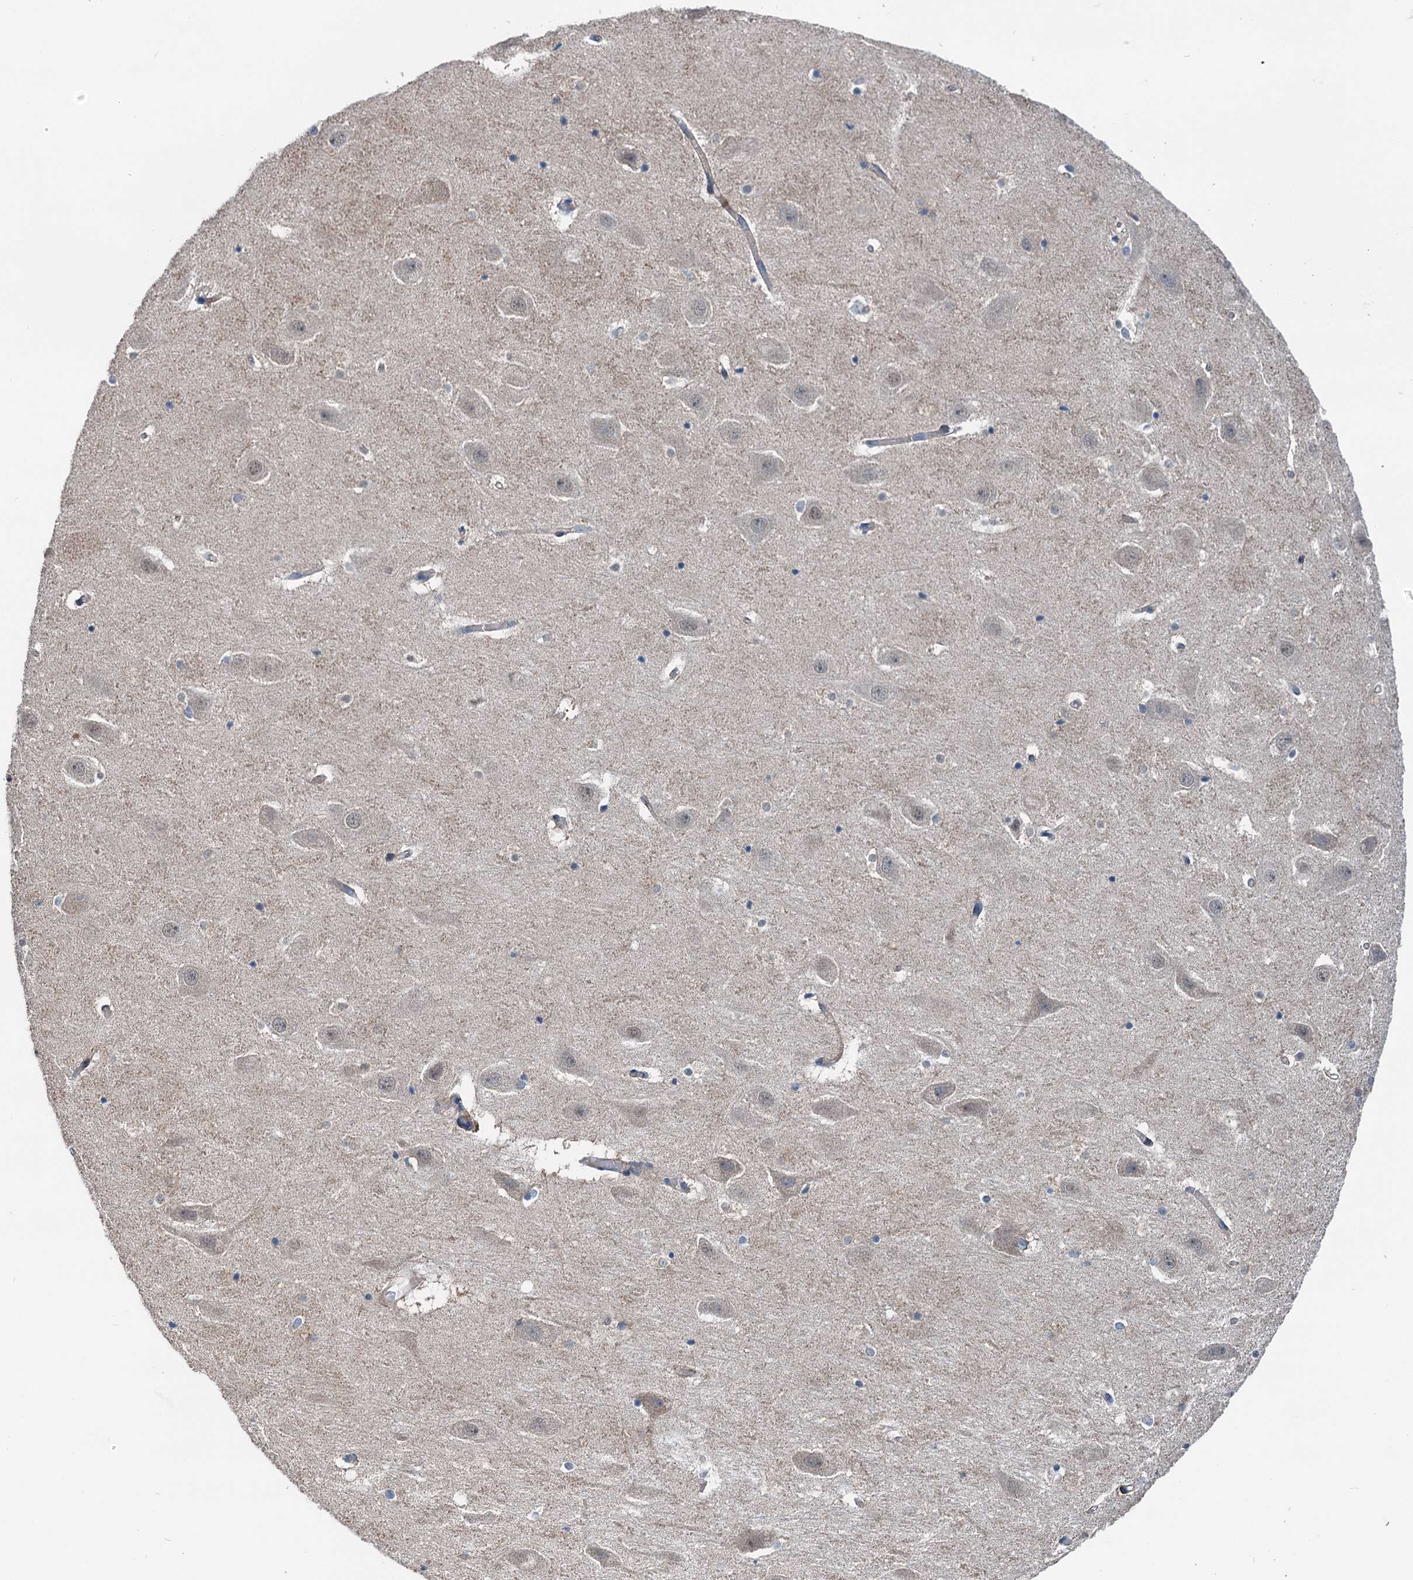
{"staining": {"intensity": "negative", "quantity": "none", "location": "none"}, "tissue": "hippocampus", "cell_type": "Glial cells", "image_type": "normal", "snomed": [{"axis": "morphology", "description": "Normal tissue, NOS"}, {"axis": "topography", "description": "Hippocampus"}], "caption": "DAB immunohistochemical staining of benign hippocampus displays no significant staining in glial cells. (Stains: DAB (3,3'-diaminobenzidine) immunohistochemistry with hematoxylin counter stain, Microscopy: brightfield microscopy at high magnification).", "gene": "ELAC1", "patient": {"sex": "female", "age": 52}}